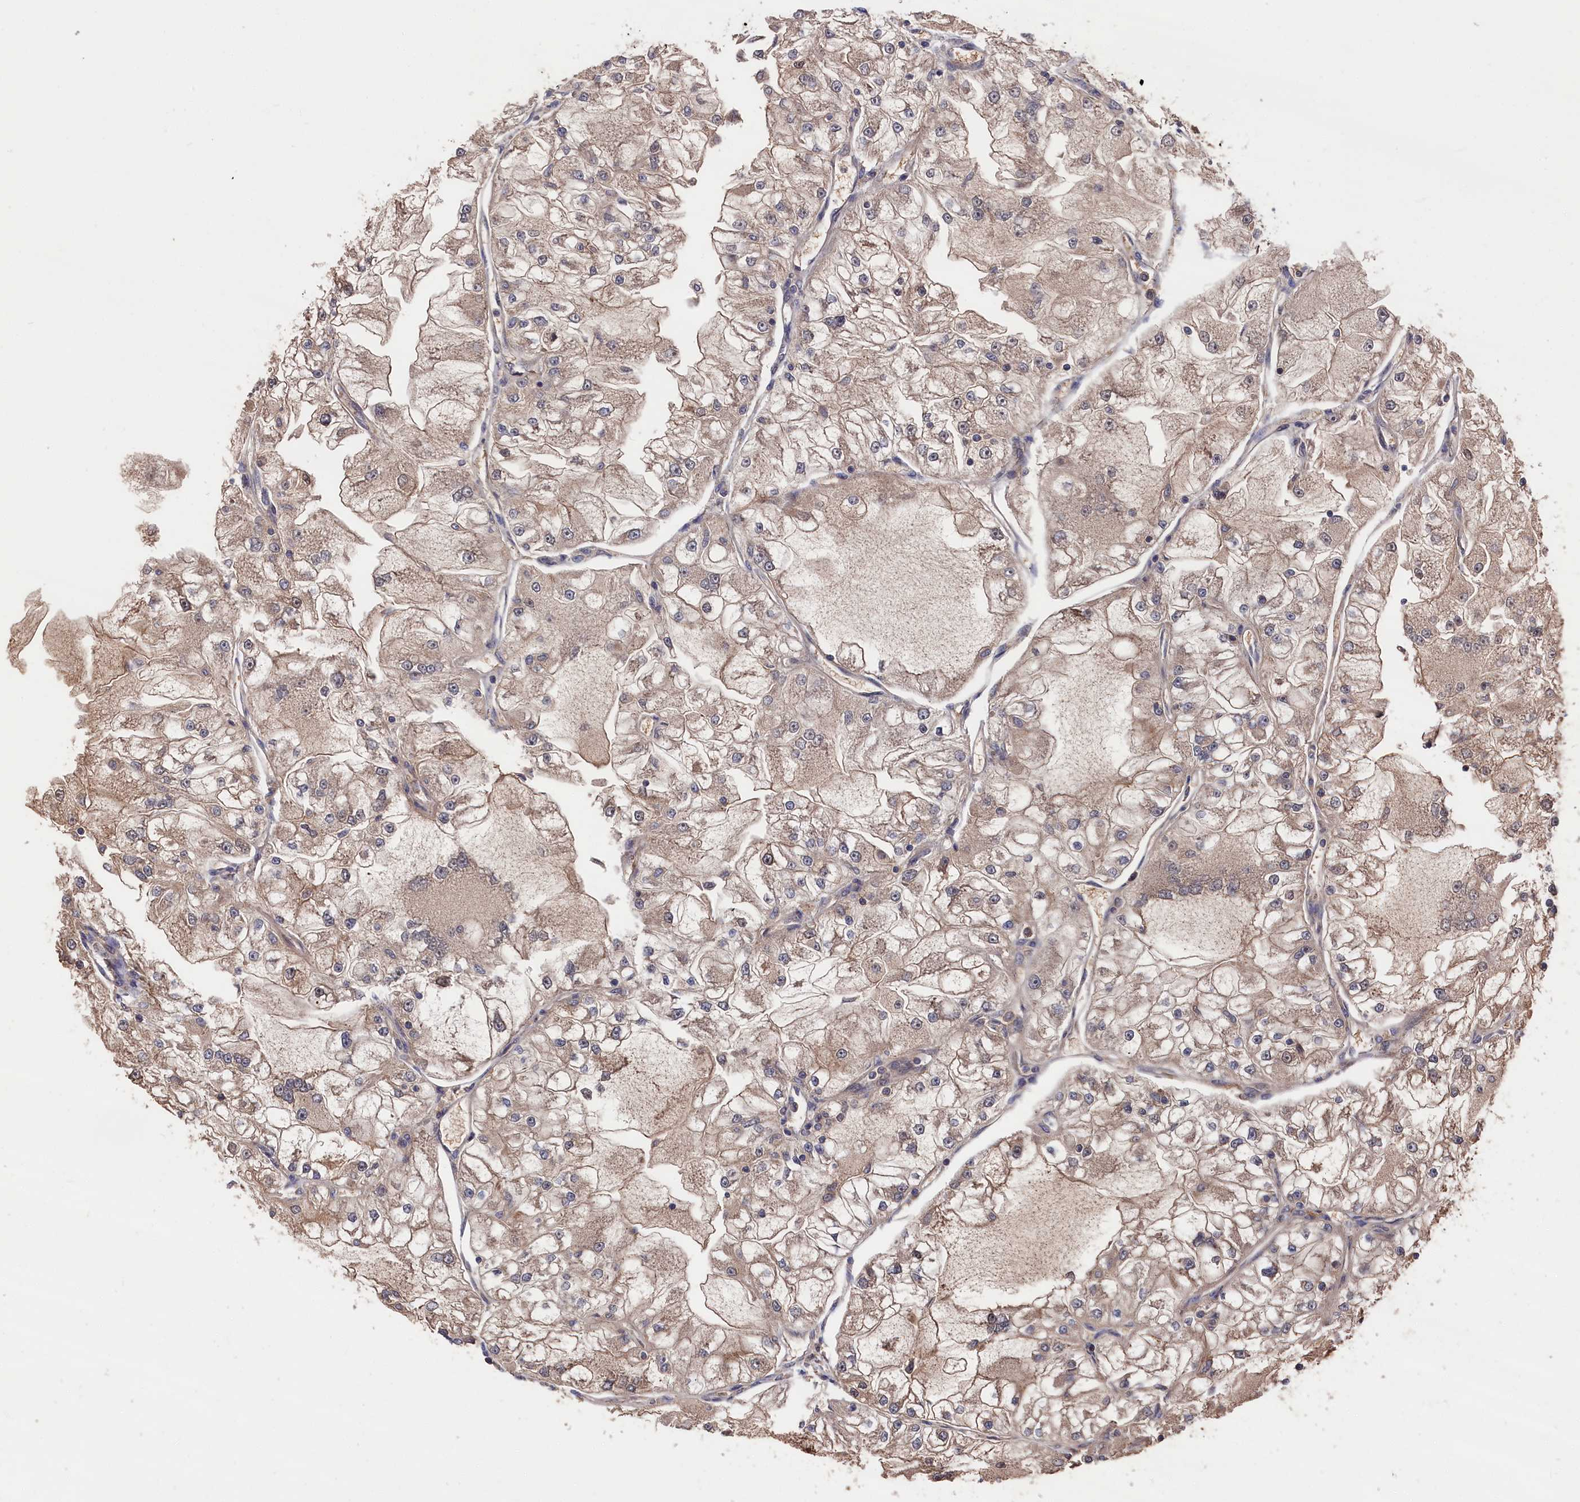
{"staining": {"intensity": "weak", "quantity": "25%-75%", "location": "cytoplasmic/membranous"}, "tissue": "renal cancer", "cell_type": "Tumor cells", "image_type": "cancer", "snomed": [{"axis": "morphology", "description": "Adenocarcinoma, NOS"}, {"axis": "topography", "description": "Kidney"}], "caption": "This image exhibits immunohistochemistry staining of adenocarcinoma (renal), with low weak cytoplasmic/membranous staining in about 25%-75% of tumor cells.", "gene": "RMI2", "patient": {"sex": "female", "age": 72}}